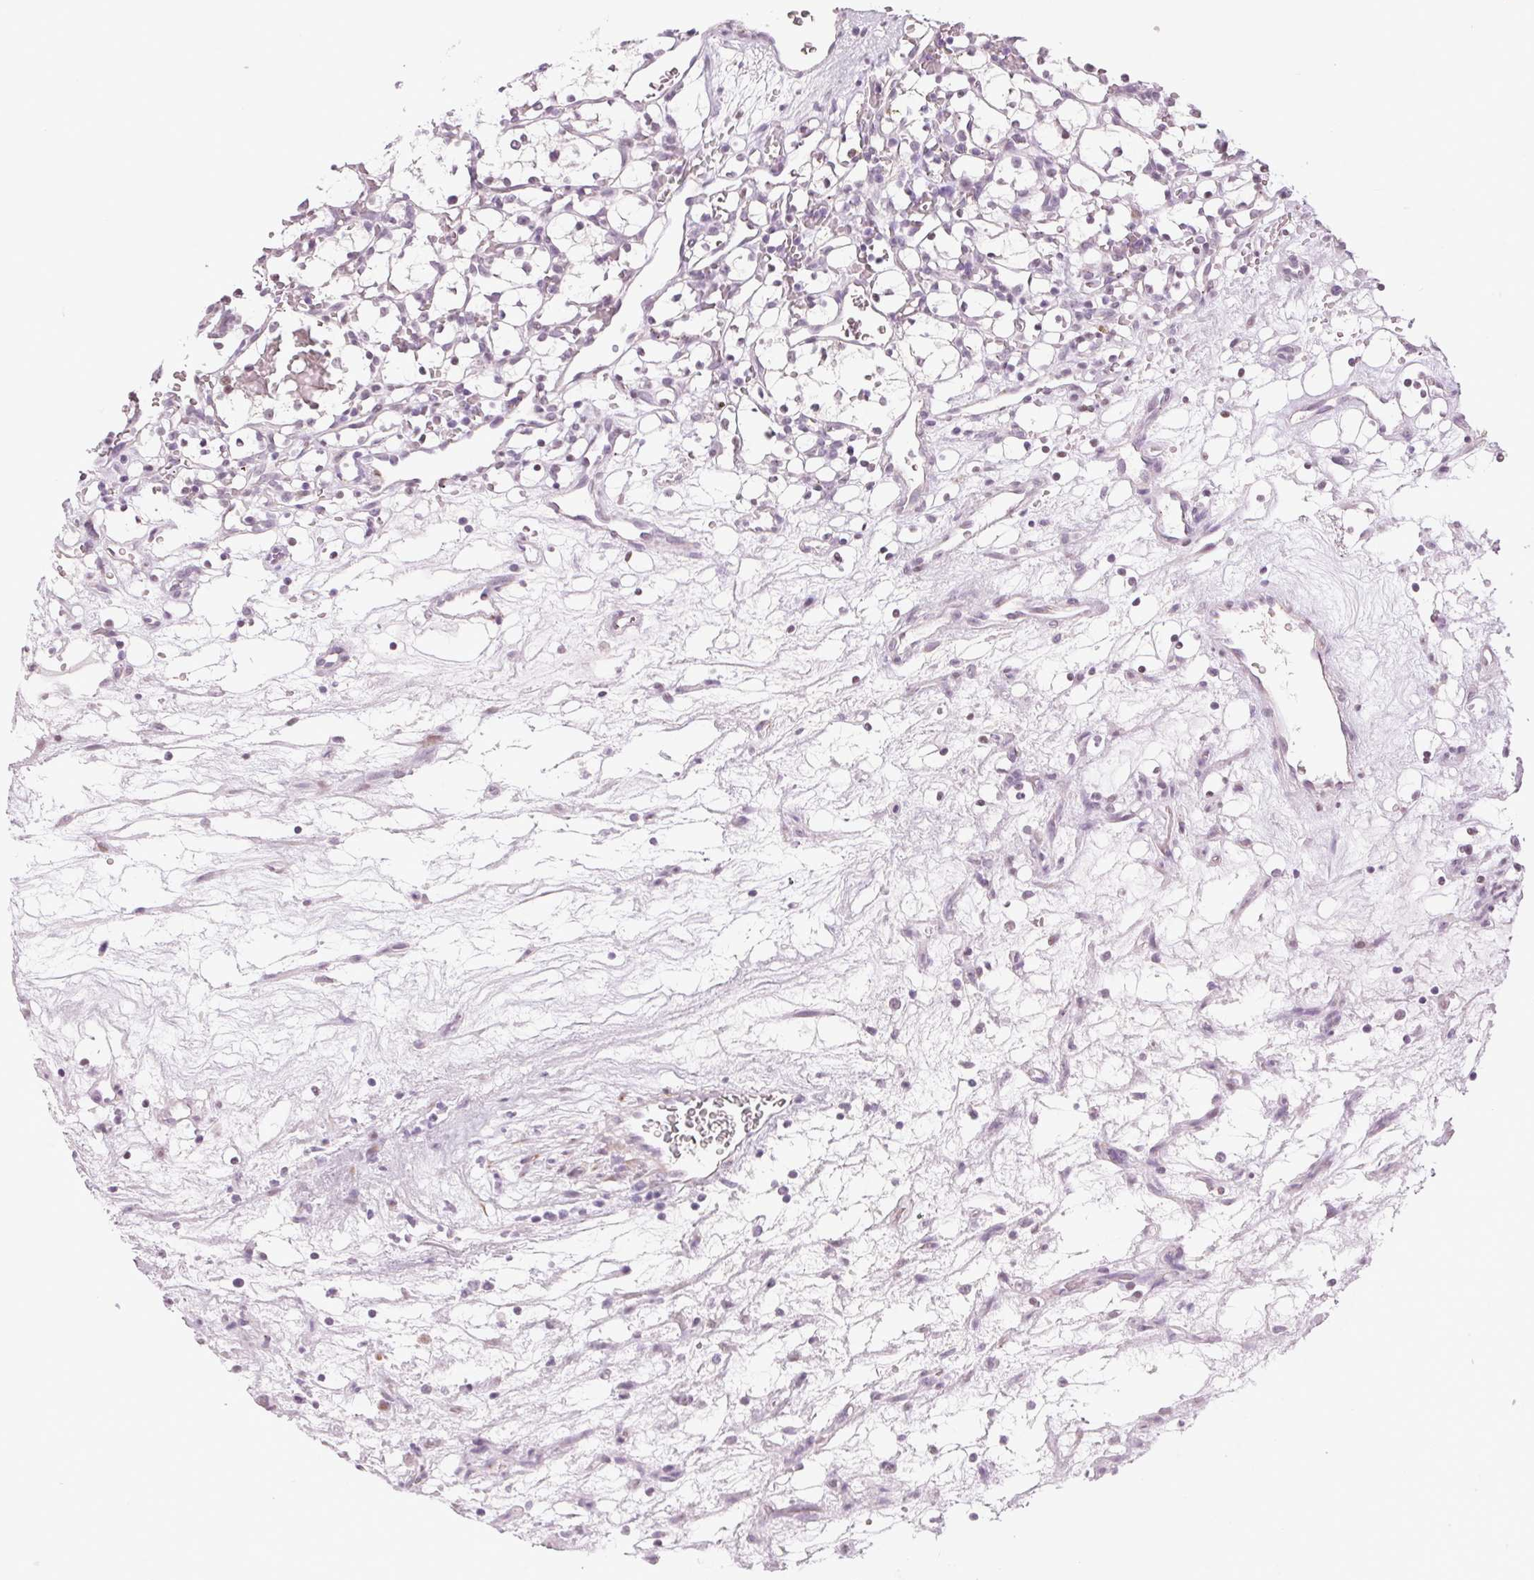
{"staining": {"intensity": "negative", "quantity": "none", "location": "none"}, "tissue": "renal cancer", "cell_type": "Tumor cells", "image_type": "cancer", "snomed": [{"axis": "morphology", "description": "Adenocarcinoma, NOS"}, {"axis": "topography", "description": "Kidney"}], "caption": "This is an immunohistochemistry (IHC) histopathology image of human renal cancer. There is no expression in tumor cells.", "gene": "DNAJC6", "patient": {"sex": "female", "age": 69}}